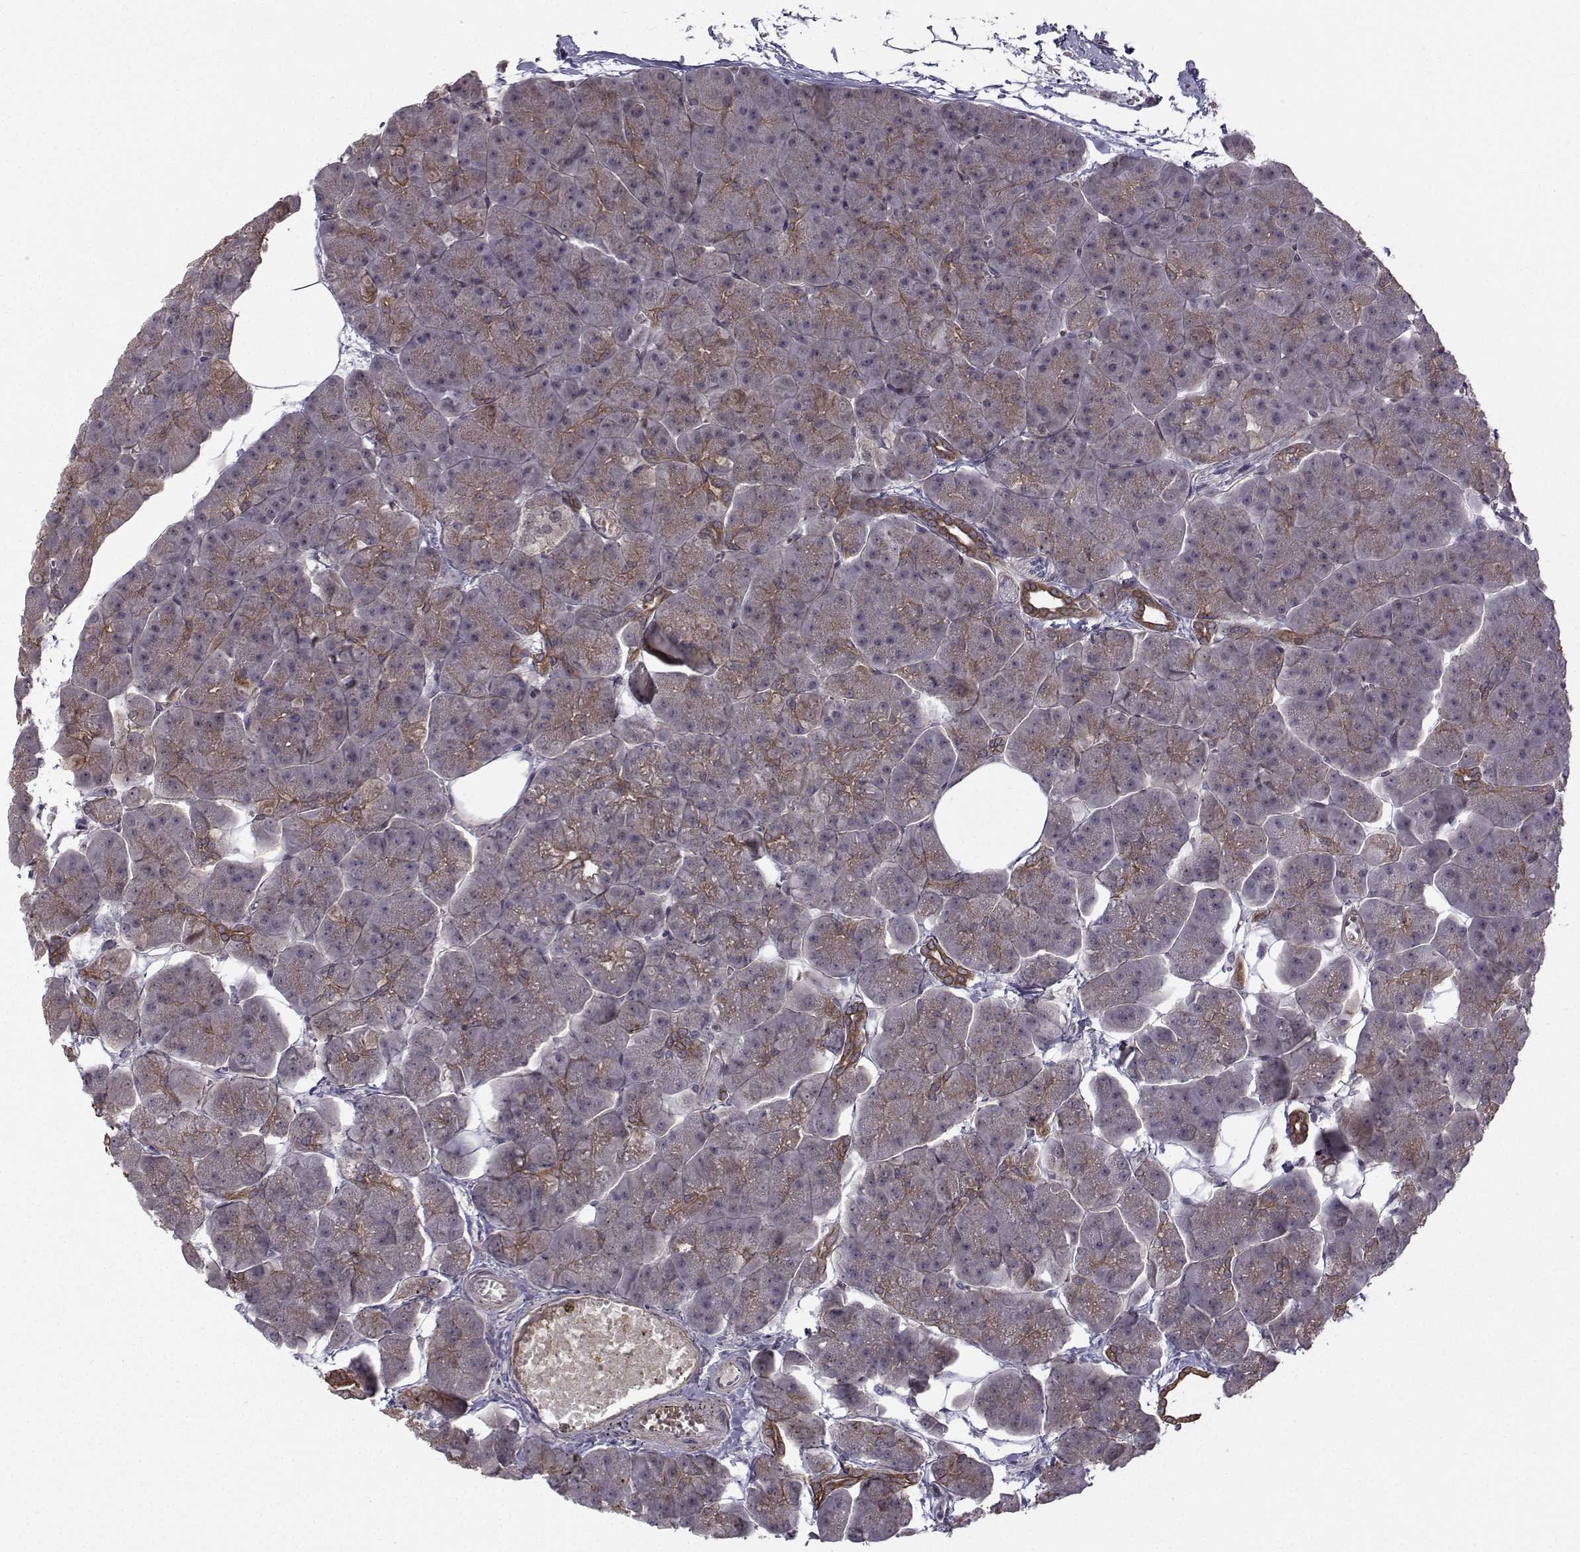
{"staining": {"intensity": "strong", "quantity": "25%-75%", "location": "cytoplasmic/membranous"}, "tissue": "pancreas", "cell_type": "Exocrine glandular cells", "image_type": "normal", "snomed": [{"axis": "morphology", "description": "Normal tissue, NOS"}, {"axis": "topography", "description": "Adipose tissue"}, {"axis": "topography", "description": "Pancreas"}, {"axis": "topography", "description": "Peripheral nerve tissue"}], "caption": "Immunohistochemical staining of normal human pancreas reveals high levels of strong cytoplasmic/membranous expression in about 25%-75% of exocrine glandular cells.", "gene": "APC", "patient": {"sex": "female", "age": 58}}